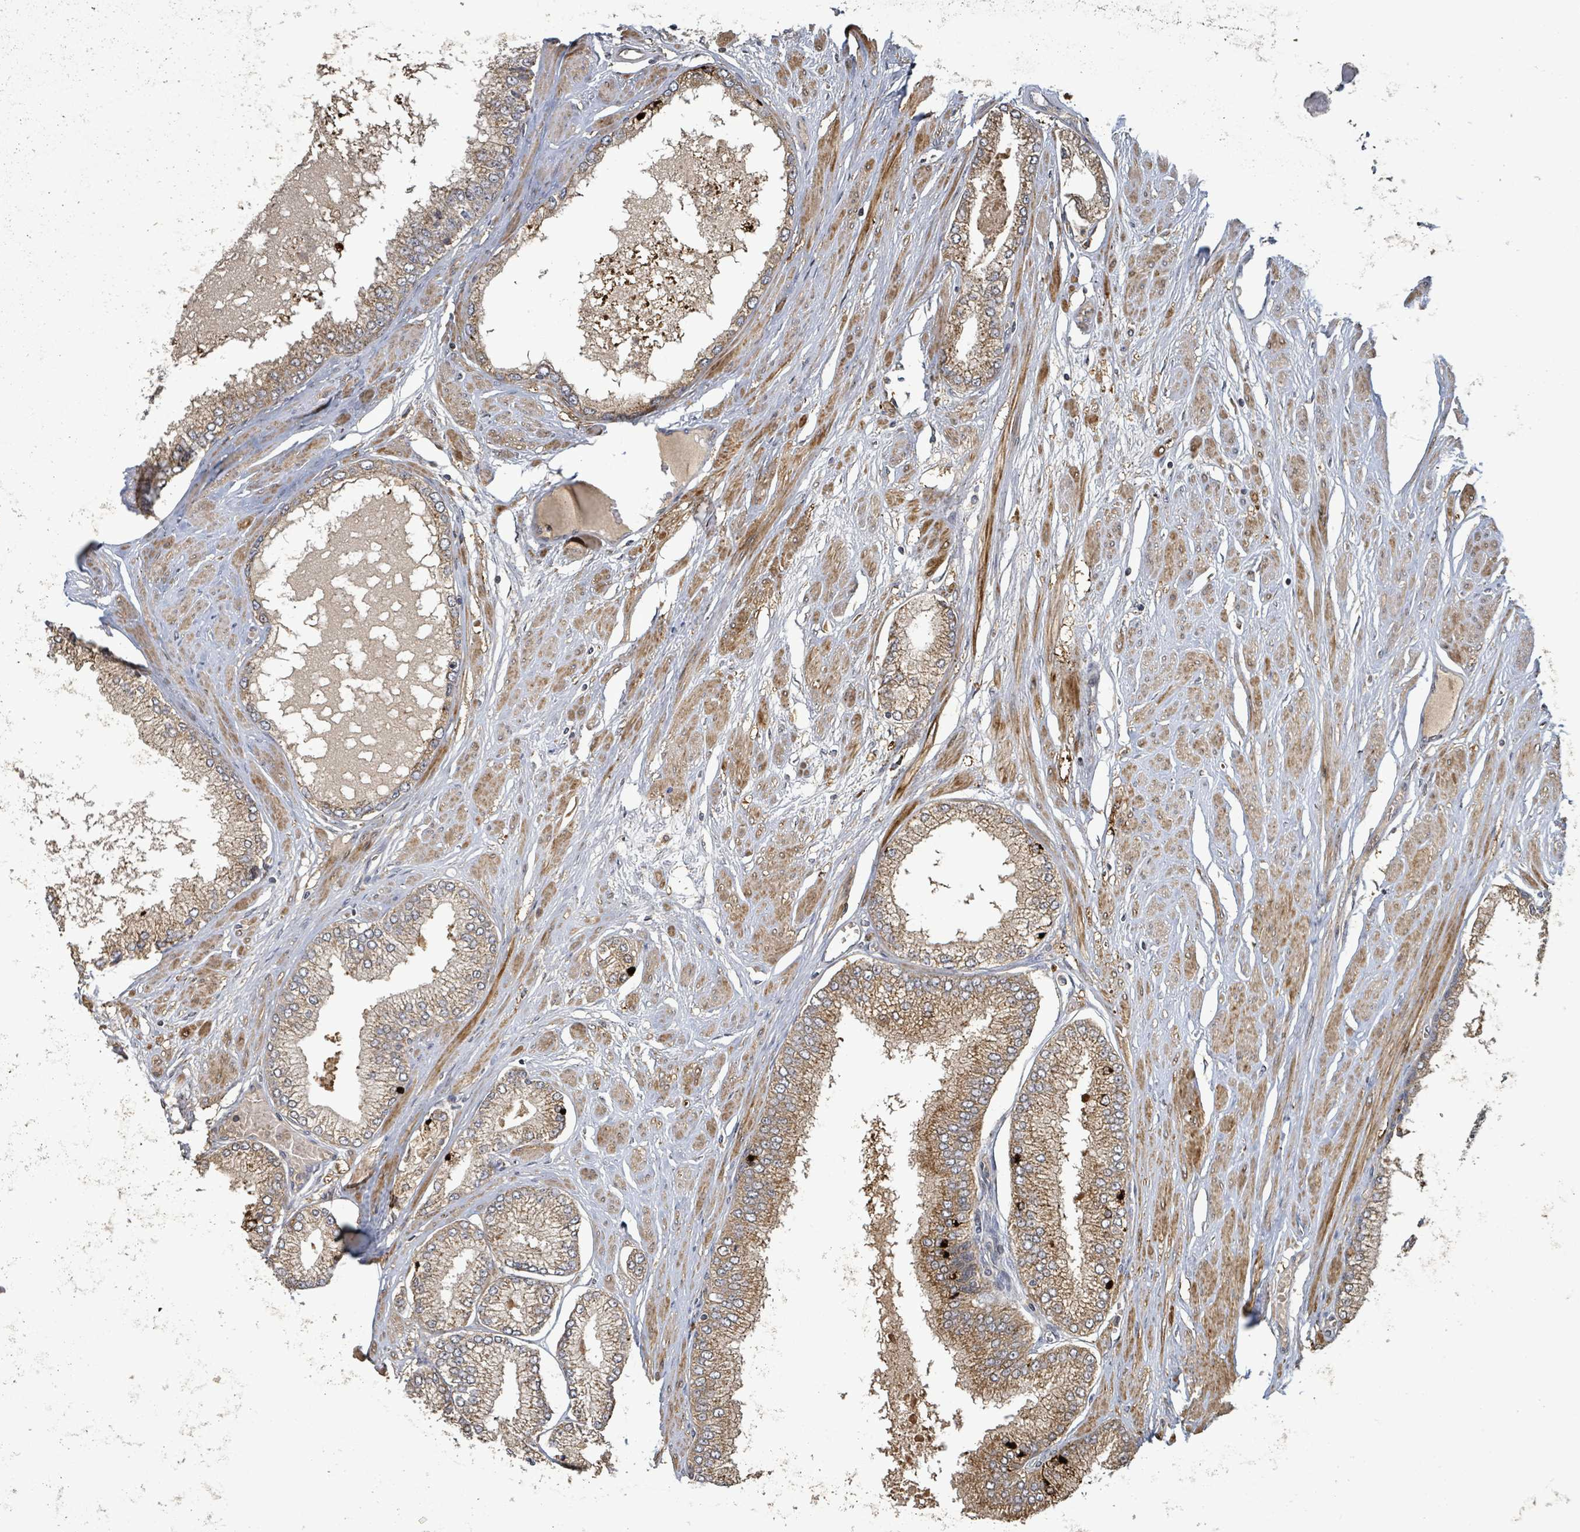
{"staining": {"intensity": "moderate", "quantity": ">75%", "location": "cytoplasmic/membranous"}, "tissue": "prostate cancer", "cell_type": "Tumor cells", "image_type": "cancer", "snomed": [{"axis": "morphology", "description": "Adenocarcinoma, Low grade"}, {"axis": "topography", "description": "Prostate"}], "caption": "Human prostate cancer stained for a protein (brown) shows moderate cytoplasmic/membranous positive expression in about >75% of tumor cells.", "gene": "STARD4", "patient": {"sex": "male", "age": 55}}